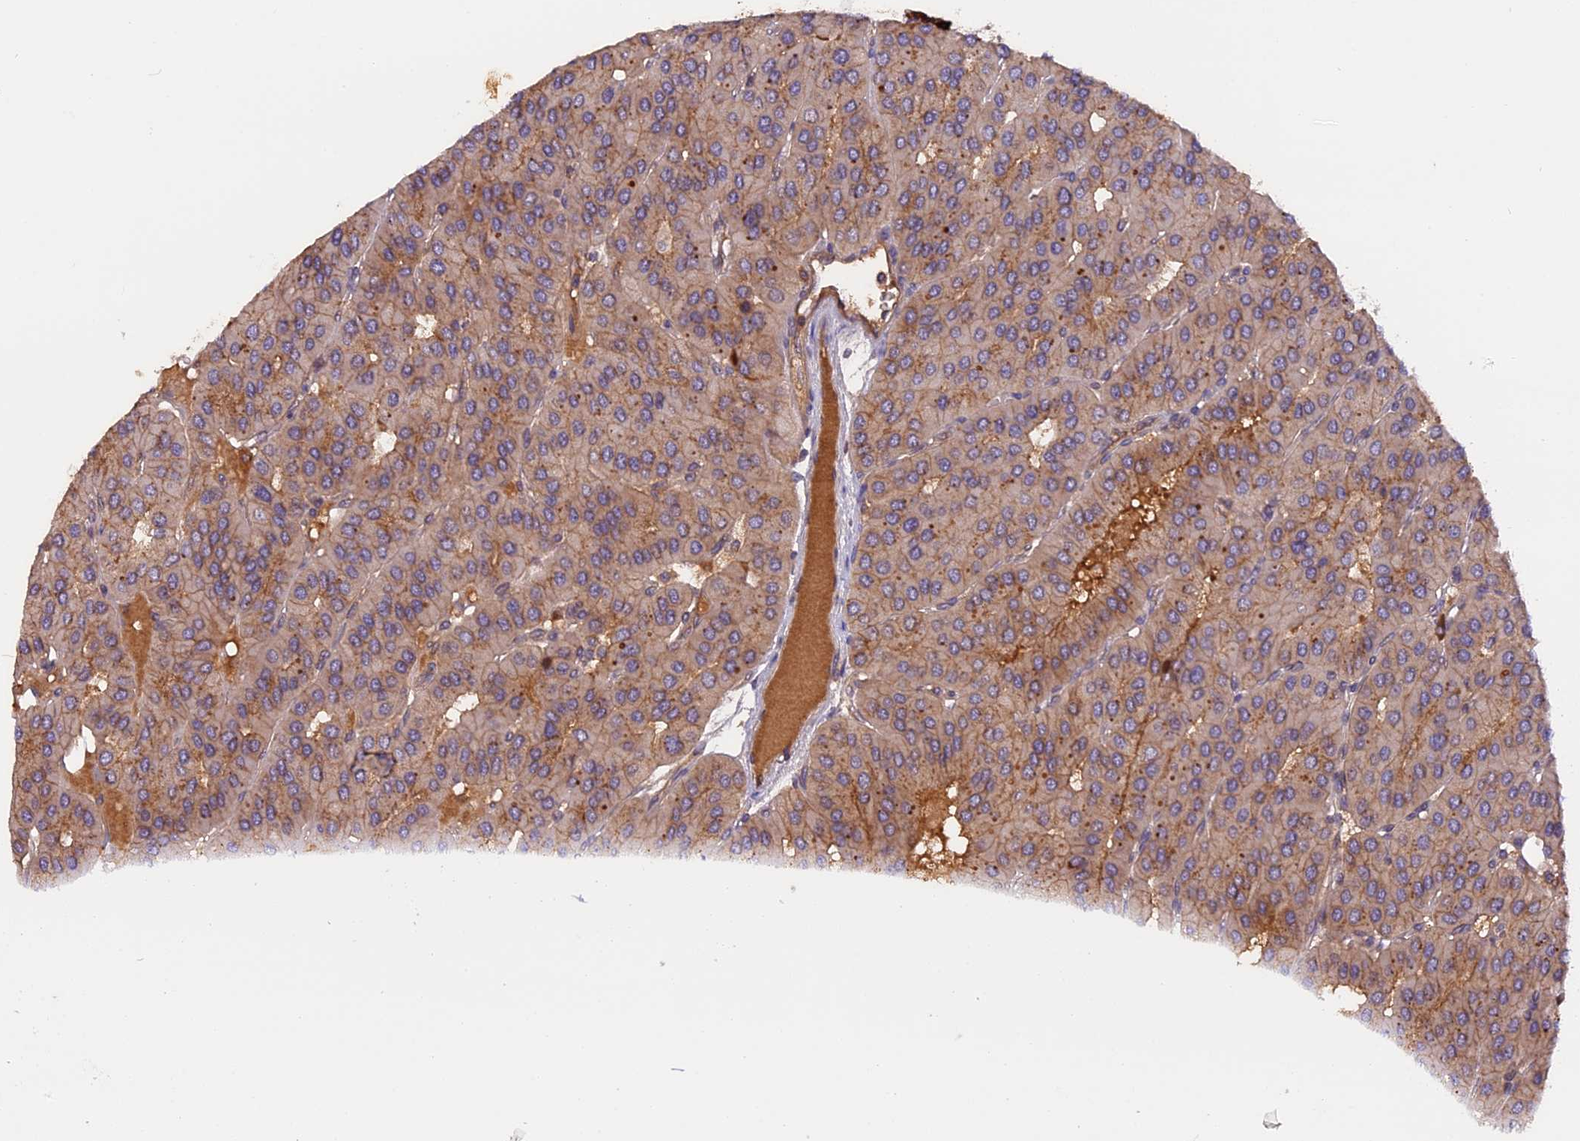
{"staining": {"intensity": "moderate", "quantity": ">75%", "location": "cytoplasmic/membranous"}, "tissue": "parathyroid gland", "cell_type": "Glandular cells", "image_type": "normal", "snomed": [{"axis": "morphology", "description": "Normal tissue, NOS"}, {"axis": "morphology", "description": "Adenoma, NOS"}, {"axis": "topography", "description": "Parathyroid gland"}], "caption": "Protein positivity by IHC reveals moderate cytoplasmic/membranous expression in about >75% of glandular cells in benign parathyroid gland.", "gene": "SETD6", "patient": {"sex": "female", "age": 86}}